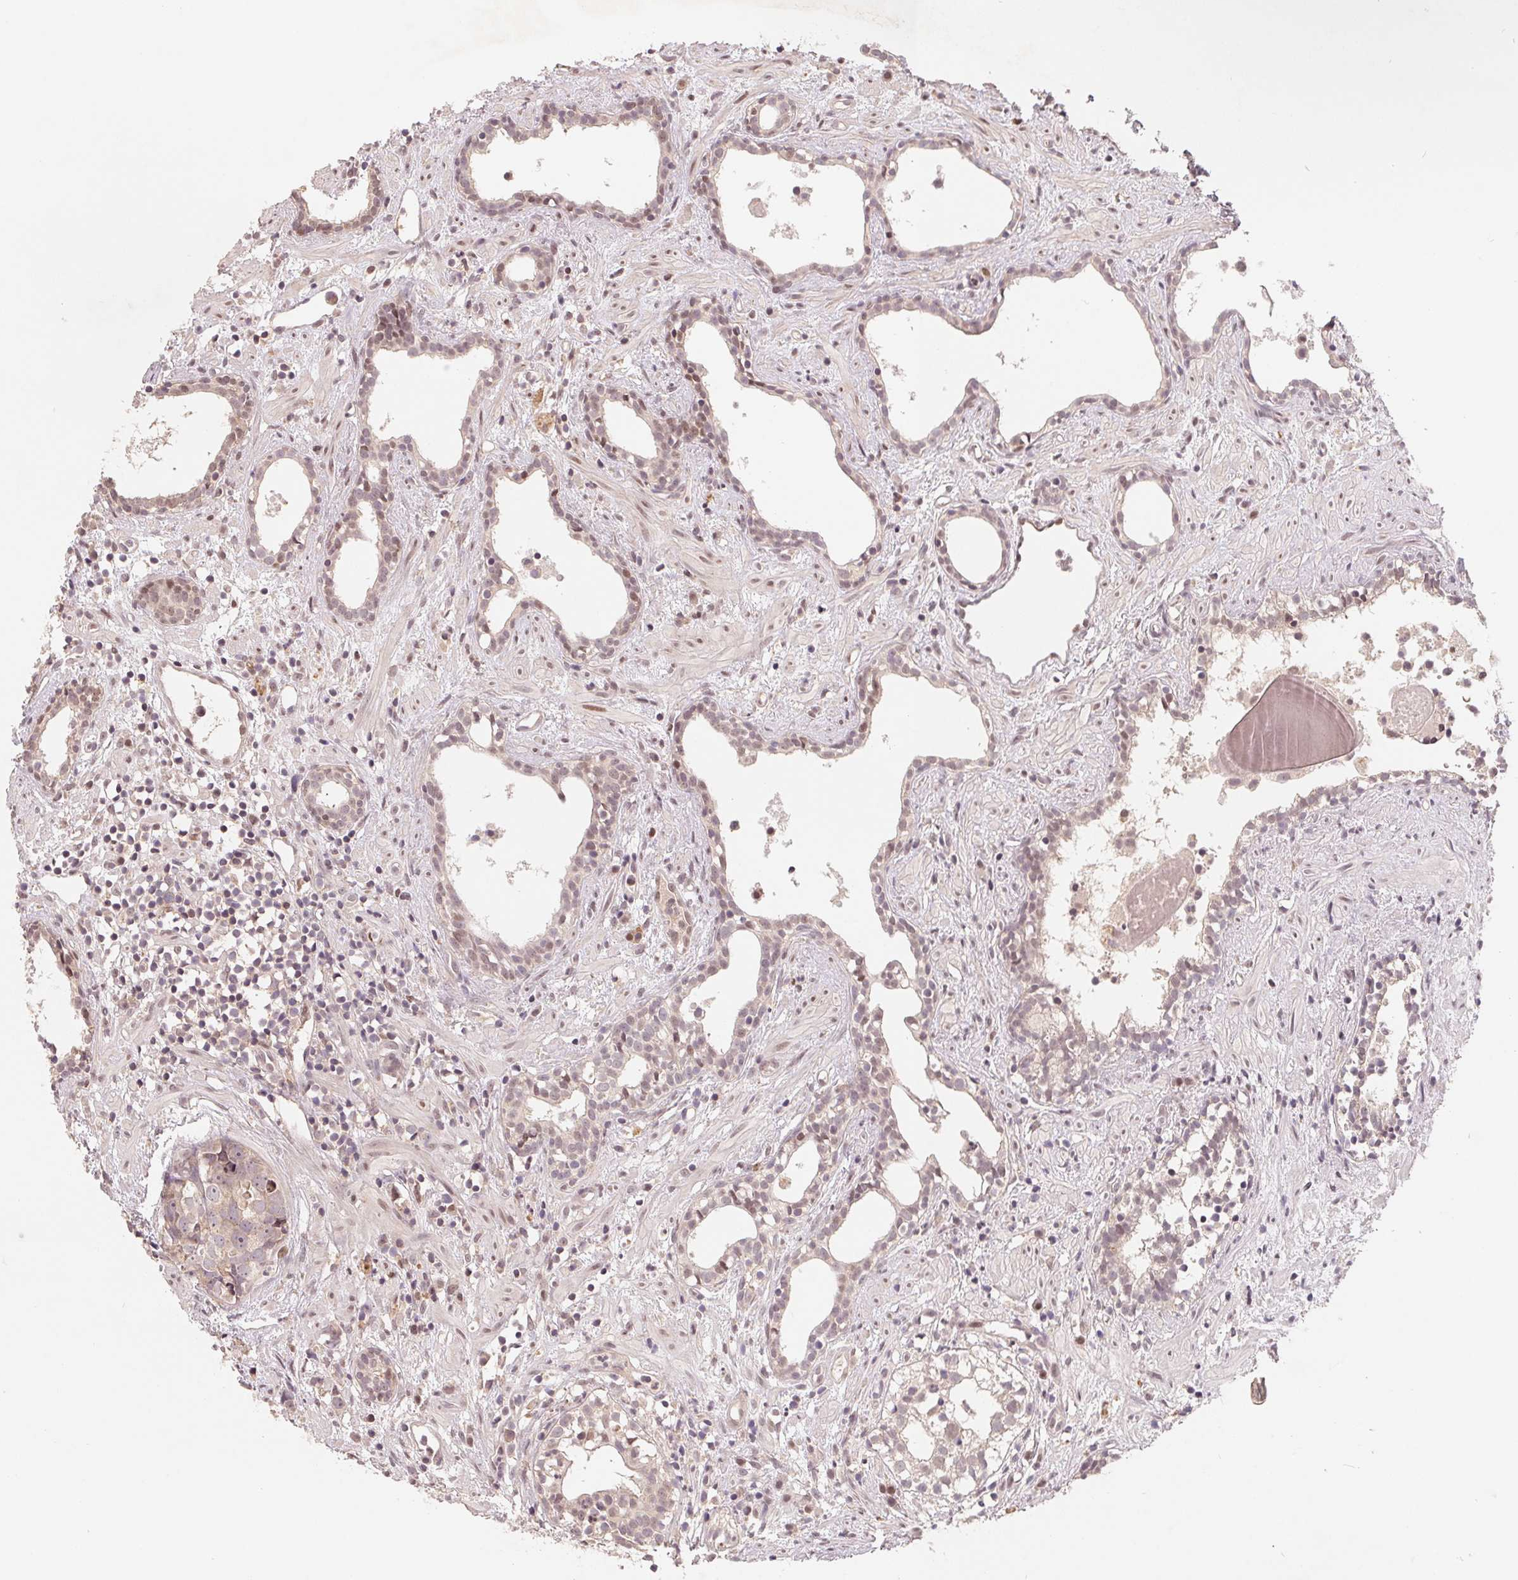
{"staining": {"intensity": "moderate", "quantity": "<25%", "location": "cytoplasmic/membranous,nuclear"}, "tissue": "prostate cancer", "cell_type": "Tumor cells", "image_type": "cancer", "snomed": [{"axis": "morphology", "description": "Adenocarcinoma, High grade"}, {"axis": "topography", "description": "Prostate"}], "caption": "Human high-grade adenocarcinoma (prostate) stained with a brown dye exhibits moderate cytoplasmic/membranous and nuclear positive staining in about <25% of tumor cells.", "gene": "HMGN3", "patient": {"sex": "male", "age": 83}}